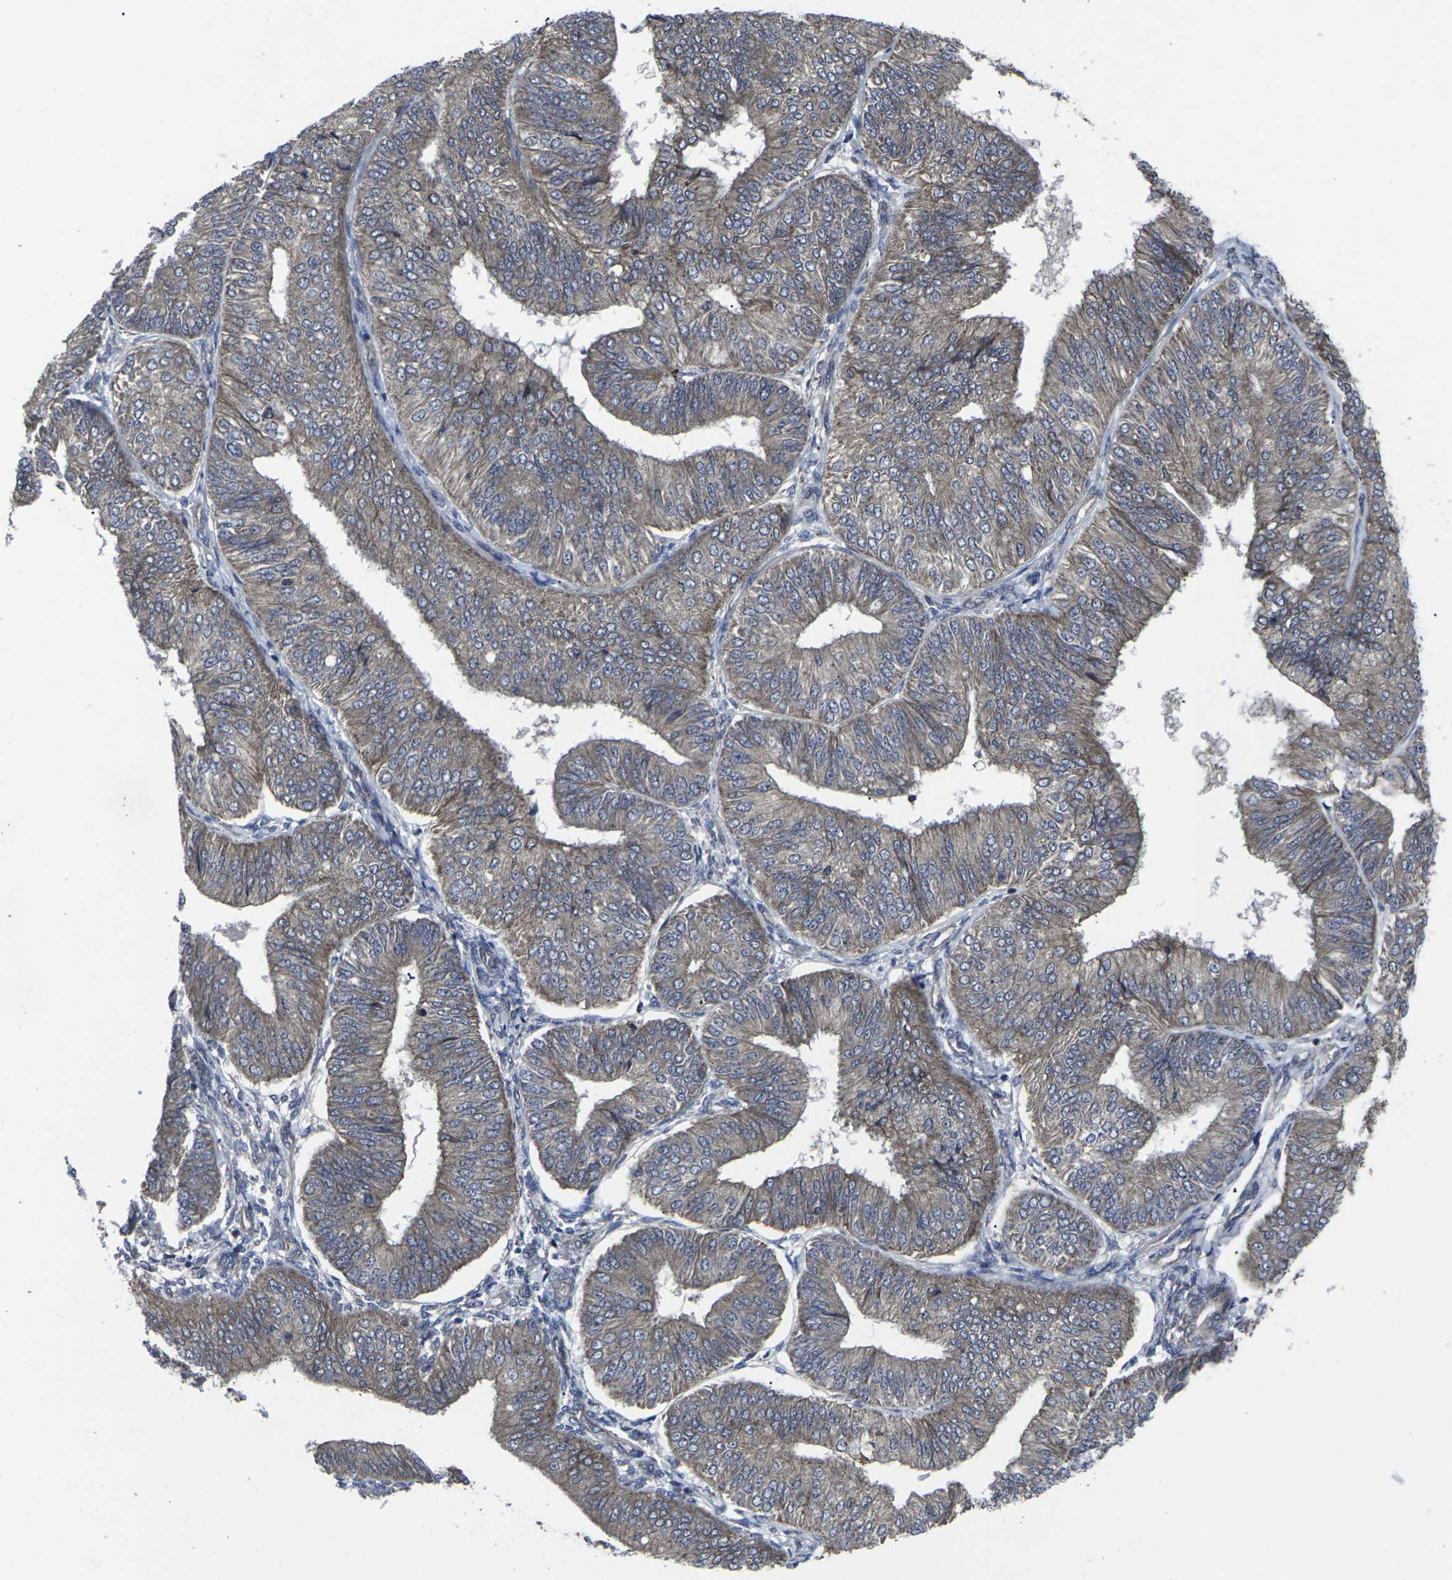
{"staining": {"intensity": "moderate", "quantity": ">75%", "location": "cytoplasmic/membranous"}, "tissue": "endometrial cancer", "cell_type": "Tumor cells", "image_type": "cancer", "snomed": [{"axis": "morphology", "description": "Adenocarcinoma, NOS"}, {"axis": "topography", "description": "Endometrium"}], "caption": "A brown stain labels moderate cytoplasmic/membranous expression of a protein in human adenocarcinoma (endometrial) tumor cells.", "gene": "MAPKAPK2", "patient": {"sex": "female", "age": 58}}